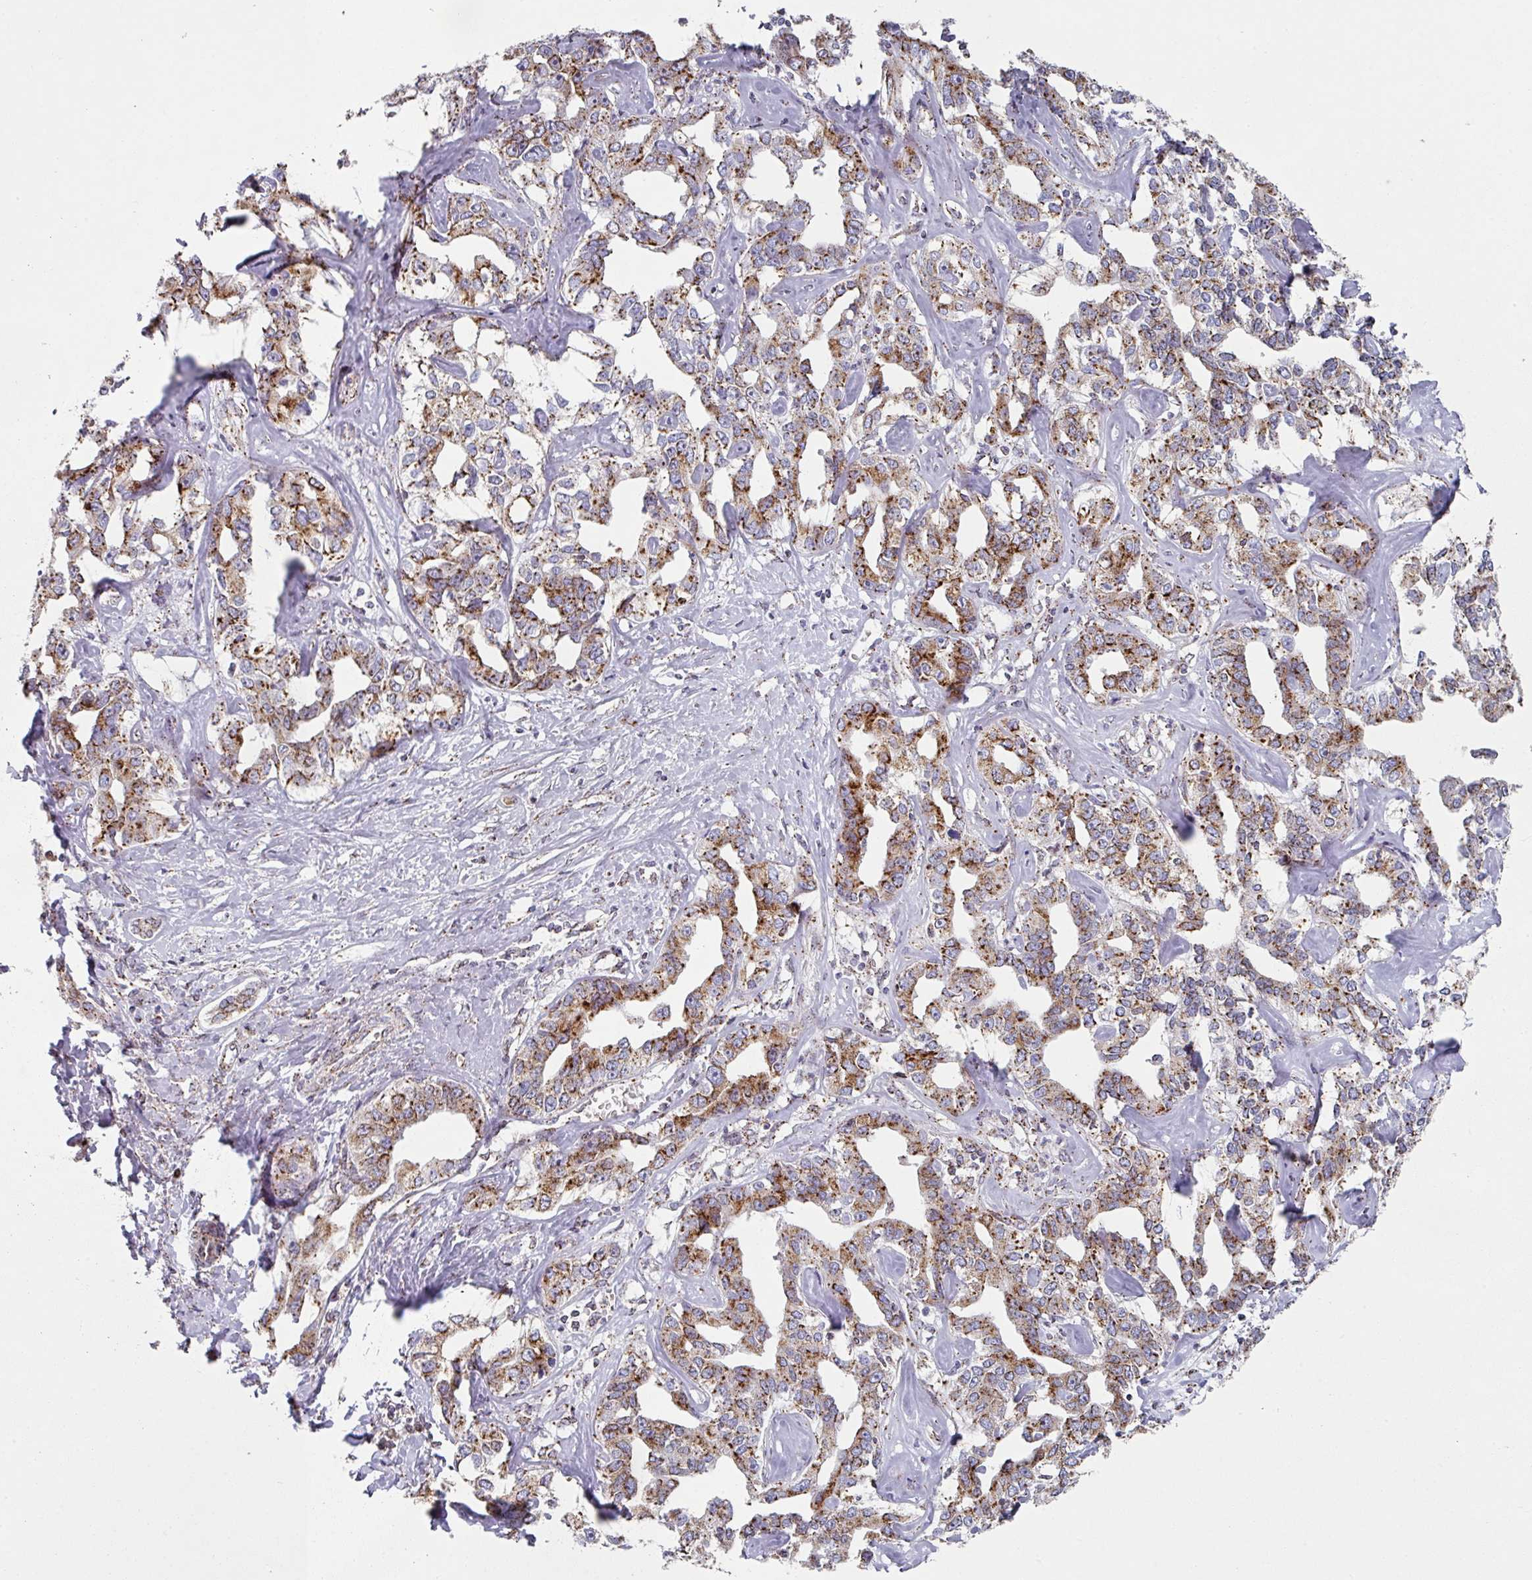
{"staining": {"intensity": "strong", "quantity": ">75%", "location": "cytoplasmic/membranous"}, "tissue": "liver cancer", "cell_type": "Tumor cells", "image_type": "cancer", "snomed": [{"axis": "morphology", "description": "Cholangiocarcinoma"}, {"axis": "topography", "description": "Liver"}], "caption": "High-power microscopy captured an immunohistochemistry photomicrograph of liver cancer, revealing strong cytoplasmic/membranous staining in about >75% of tumor cells. (Brightfield microscopy of DAB IHC at high magnification).", "gene": "CCDC85B", "patient": {"sex": "male", "age": 59}}